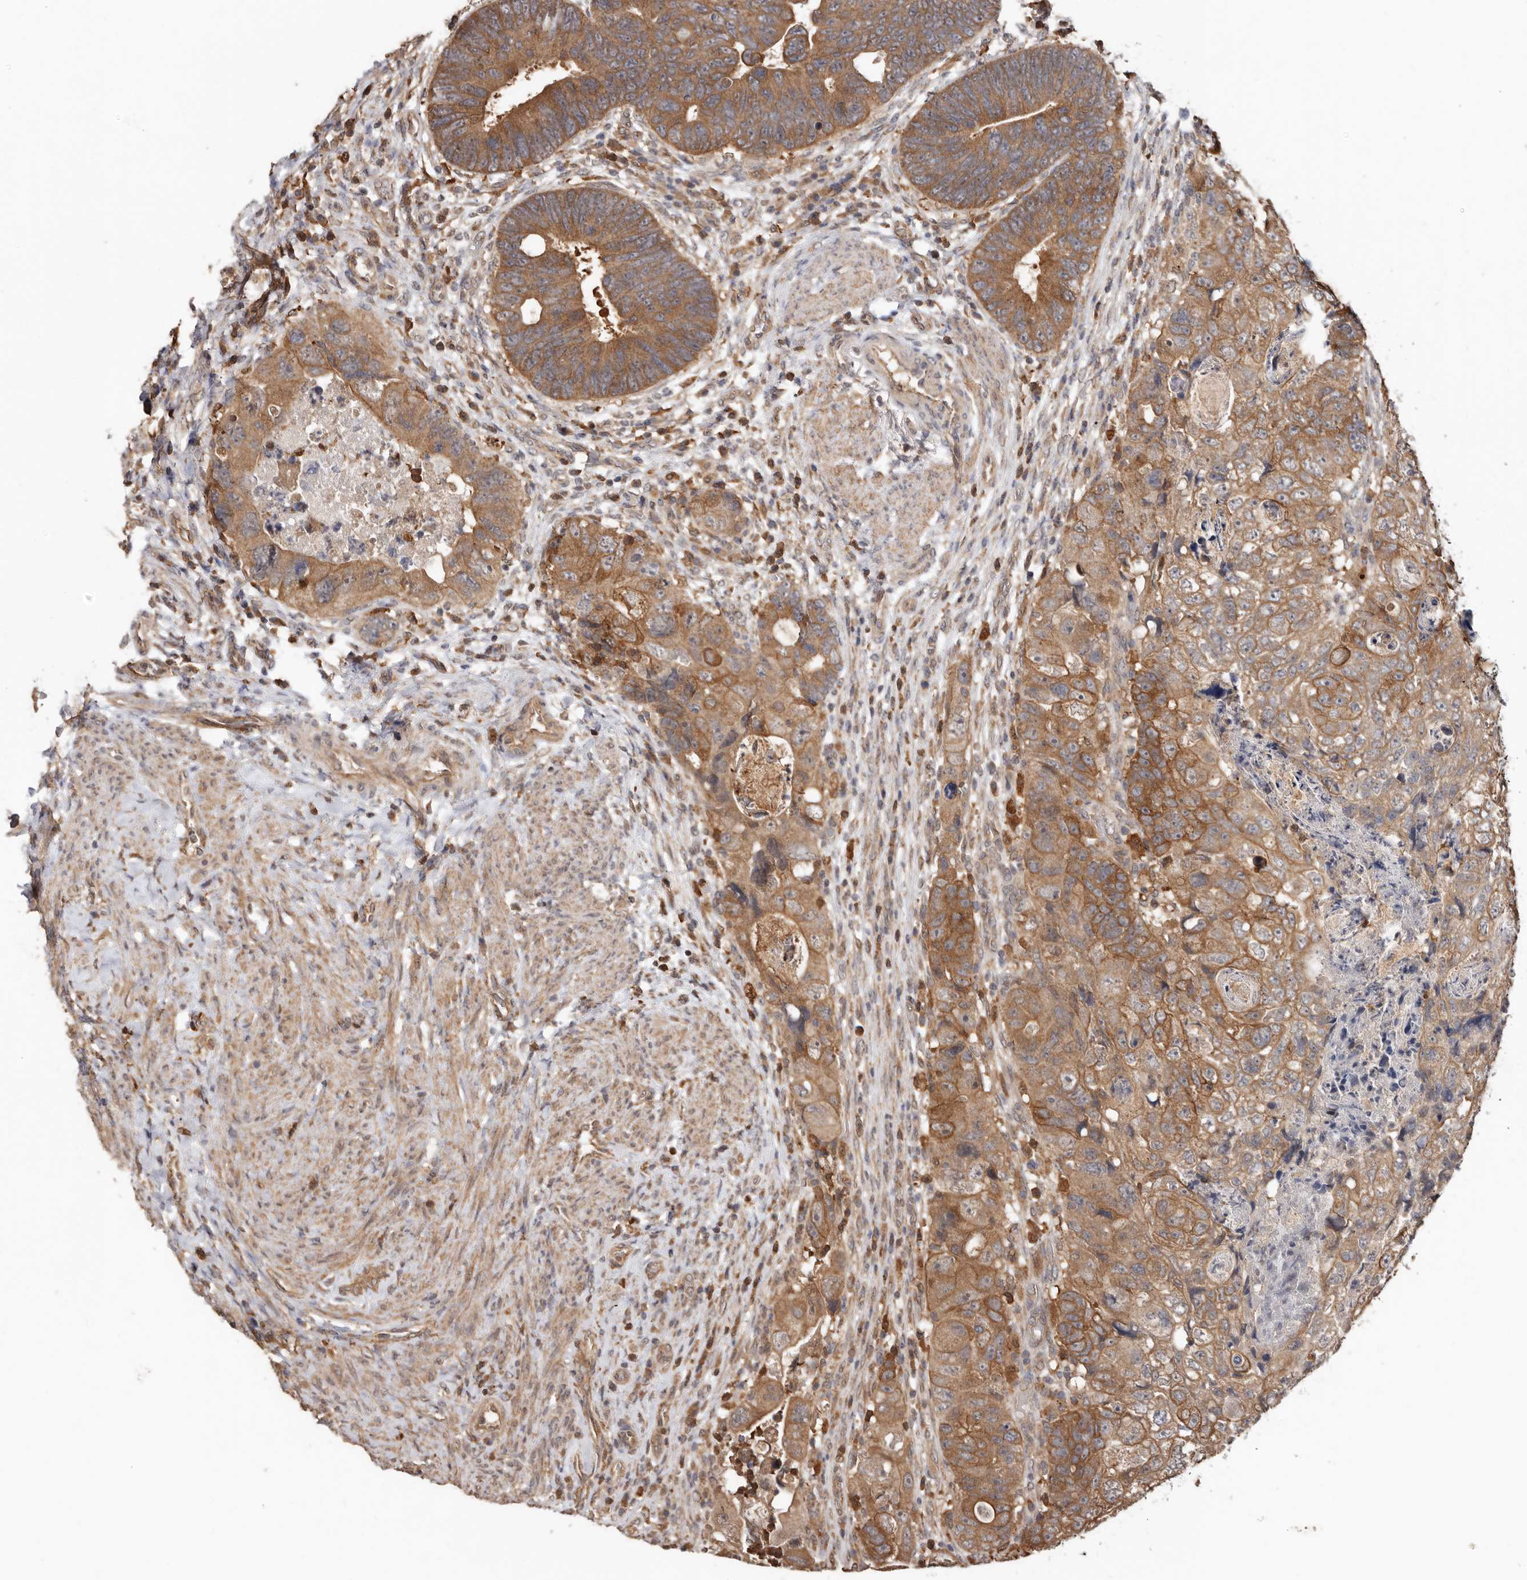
{"staining": {"intensity": "strong", "quantity": ">75%", "location": "cytoplasmic/membranous"}, "tissue": "colorectal cancer", "cell_type": "Tumor cells", "image_type": "cancer", "snomed": [{"axis": "morphology", "description": "Adenocarcinoma, NOS"}, {"axis": "topography", "description": "Rectum"}], "caption": "Tumor cells reveal high levels of strong cytoplasmic/membranous expression in approximately >75% of cells in human colorectal cancer.", "gene": "RSPO2", "patient": {"sex": "male", "age": 59}}